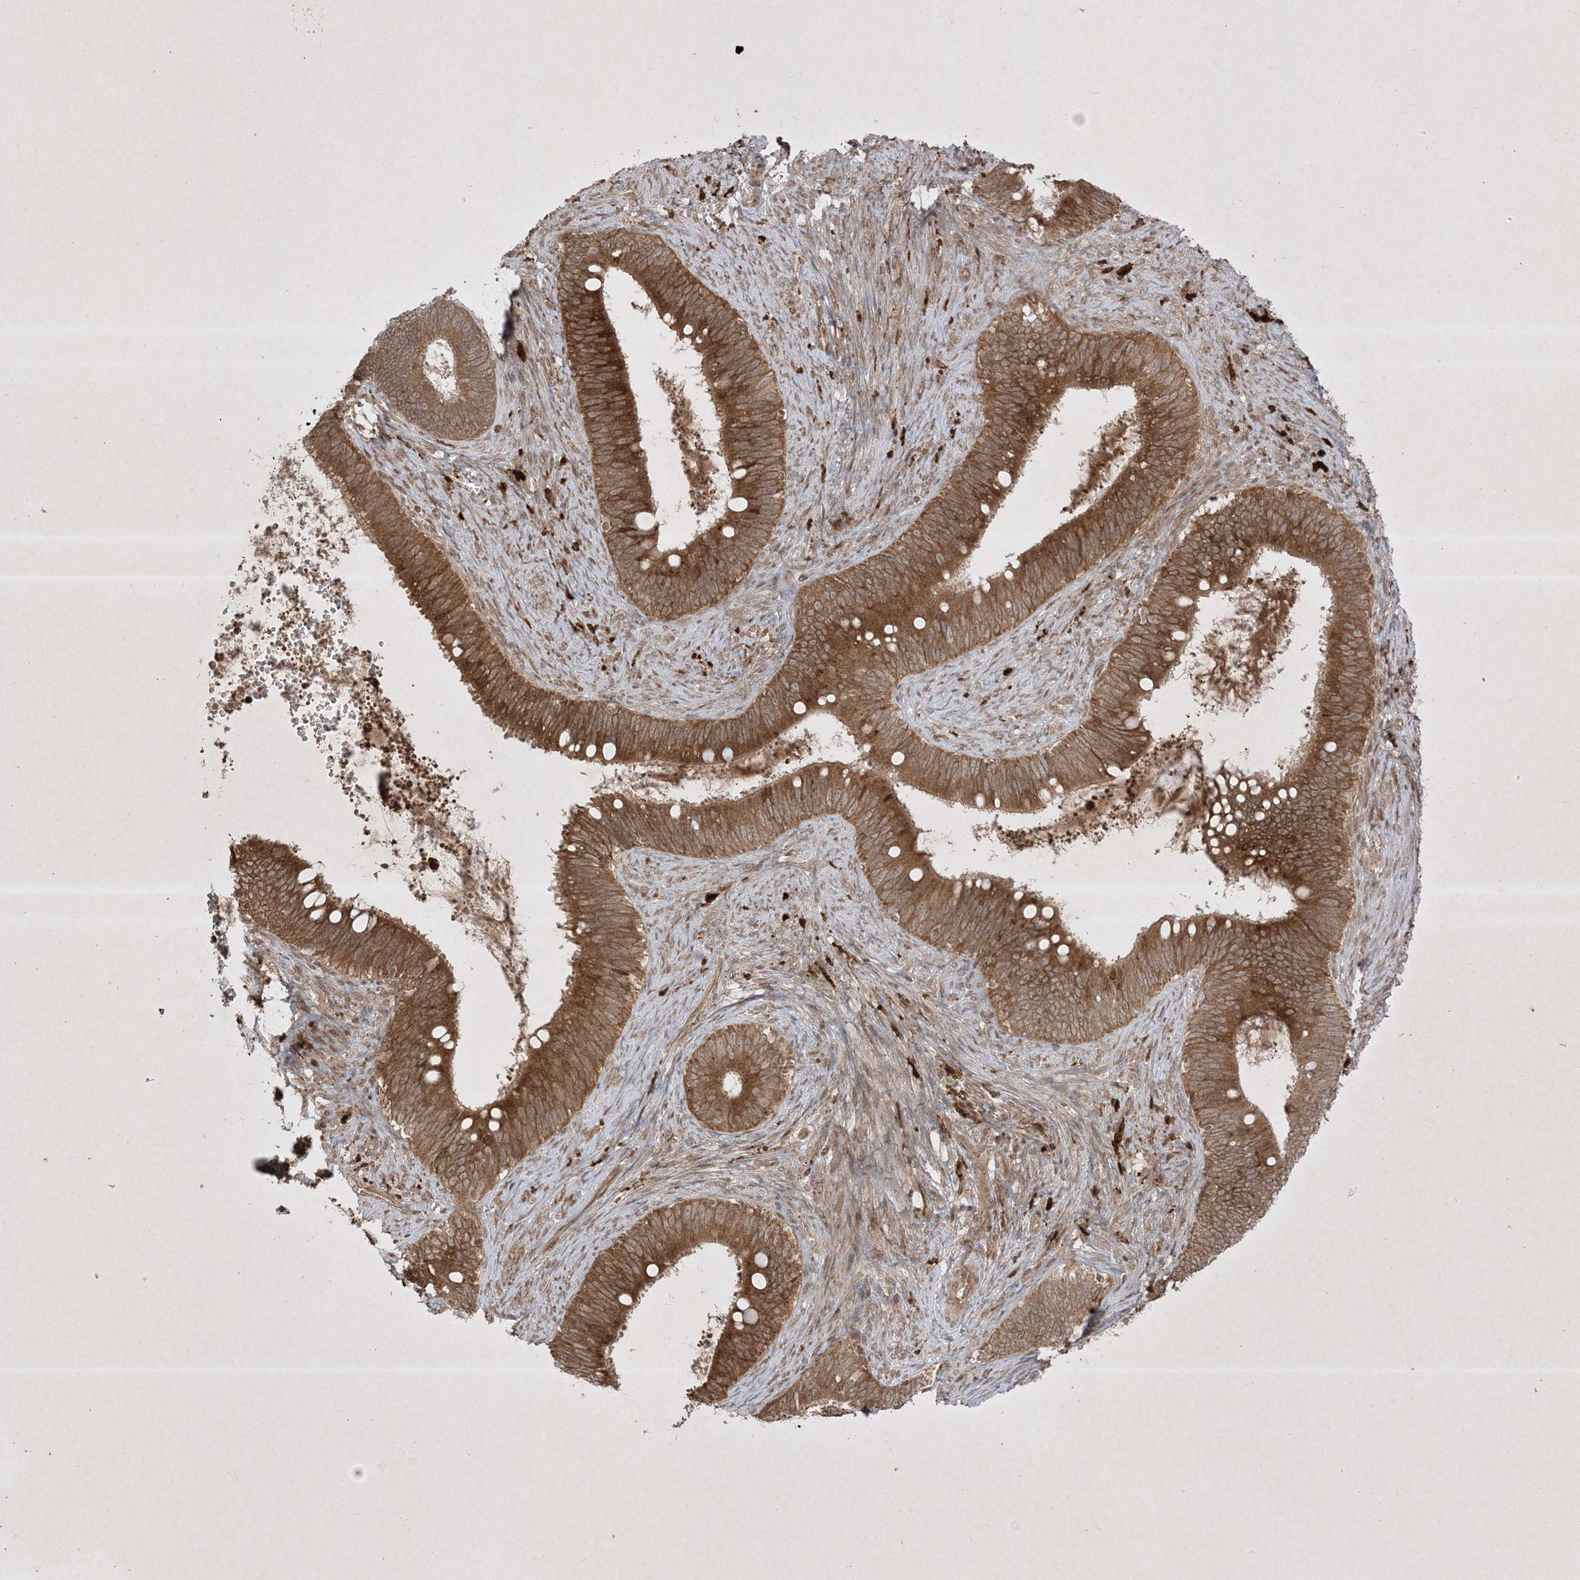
{"staining": {"intensity": "moderate", "quantity": ">75%", "location": "cytoplasmic/membranous"}, "tissue": "cervical cancer", "cell_type": "Tumor cells", "image_type": "cancer", "snomed": [{"axis": "morphology", "description": "Adenocarcinoma, NOS"}, {"axis": "topography", "description": "Cervix"}], "caption": "Adenocarcinoma (cervical) stained with a brown dye shows moderate cytoplasmic/membranous positive expression in approximately >75% of tumor cells.", "gene": "PTK6", "patient": {"sex": "female", "age": 42}}